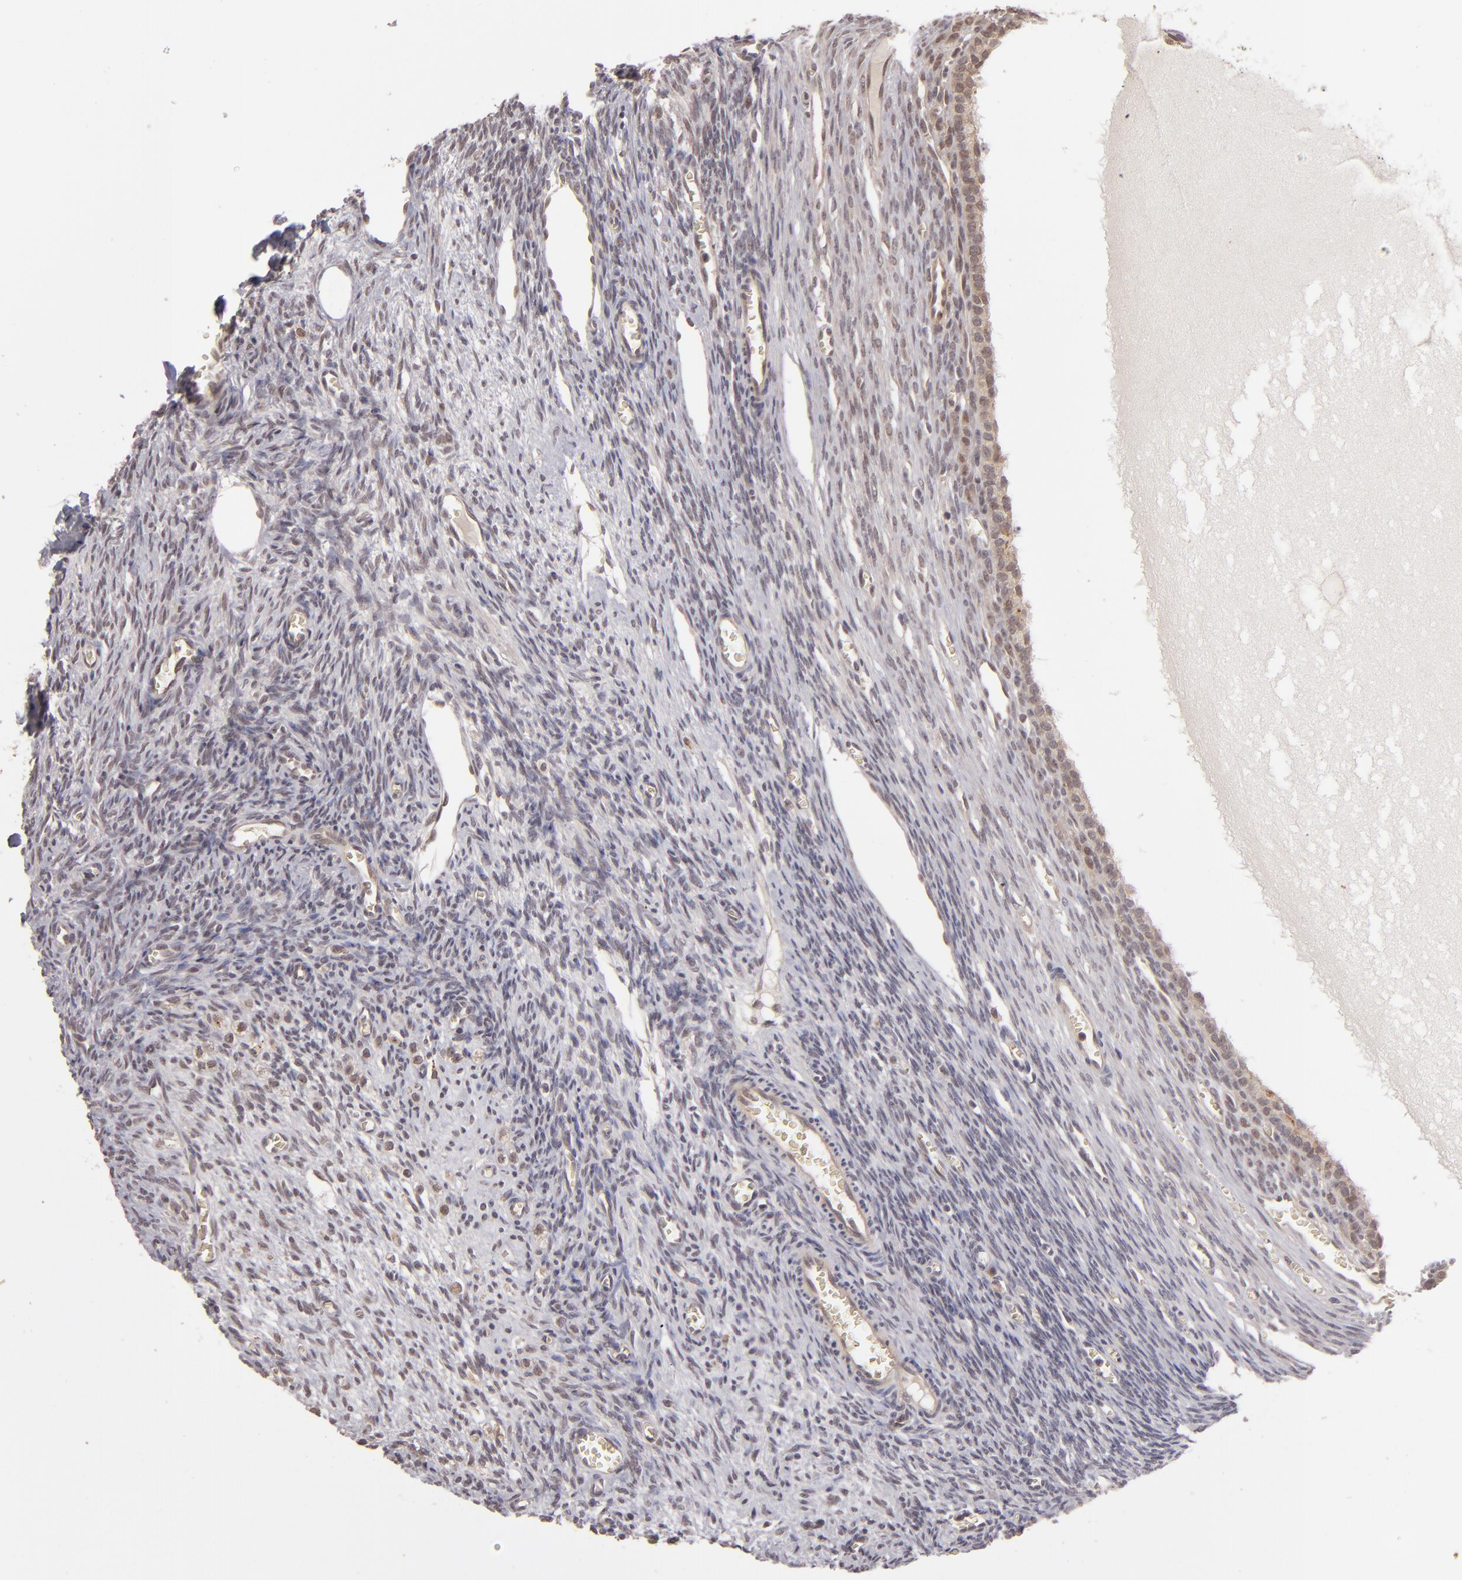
{"staining": {"intensity": "weak", "quantity": "25%-75%", "location": "cytoplasmic/membranous"}, "tissue": "ovary", "cell_type": "Ovarian stroma cells", "image_type": "normal", "snomed": [{"axis": "morphology", "description": "Normal tissue, NOS"}, {"axis": "topography", "description": "Ovary"}], "caption": "A histopathology image of human ovary stained for a protein reveals weak cytoplasmic/membranous brown staining in ovarian stroma cells.", "gene": "DFFA", "patient": {"sex": "female", "age": 27}}